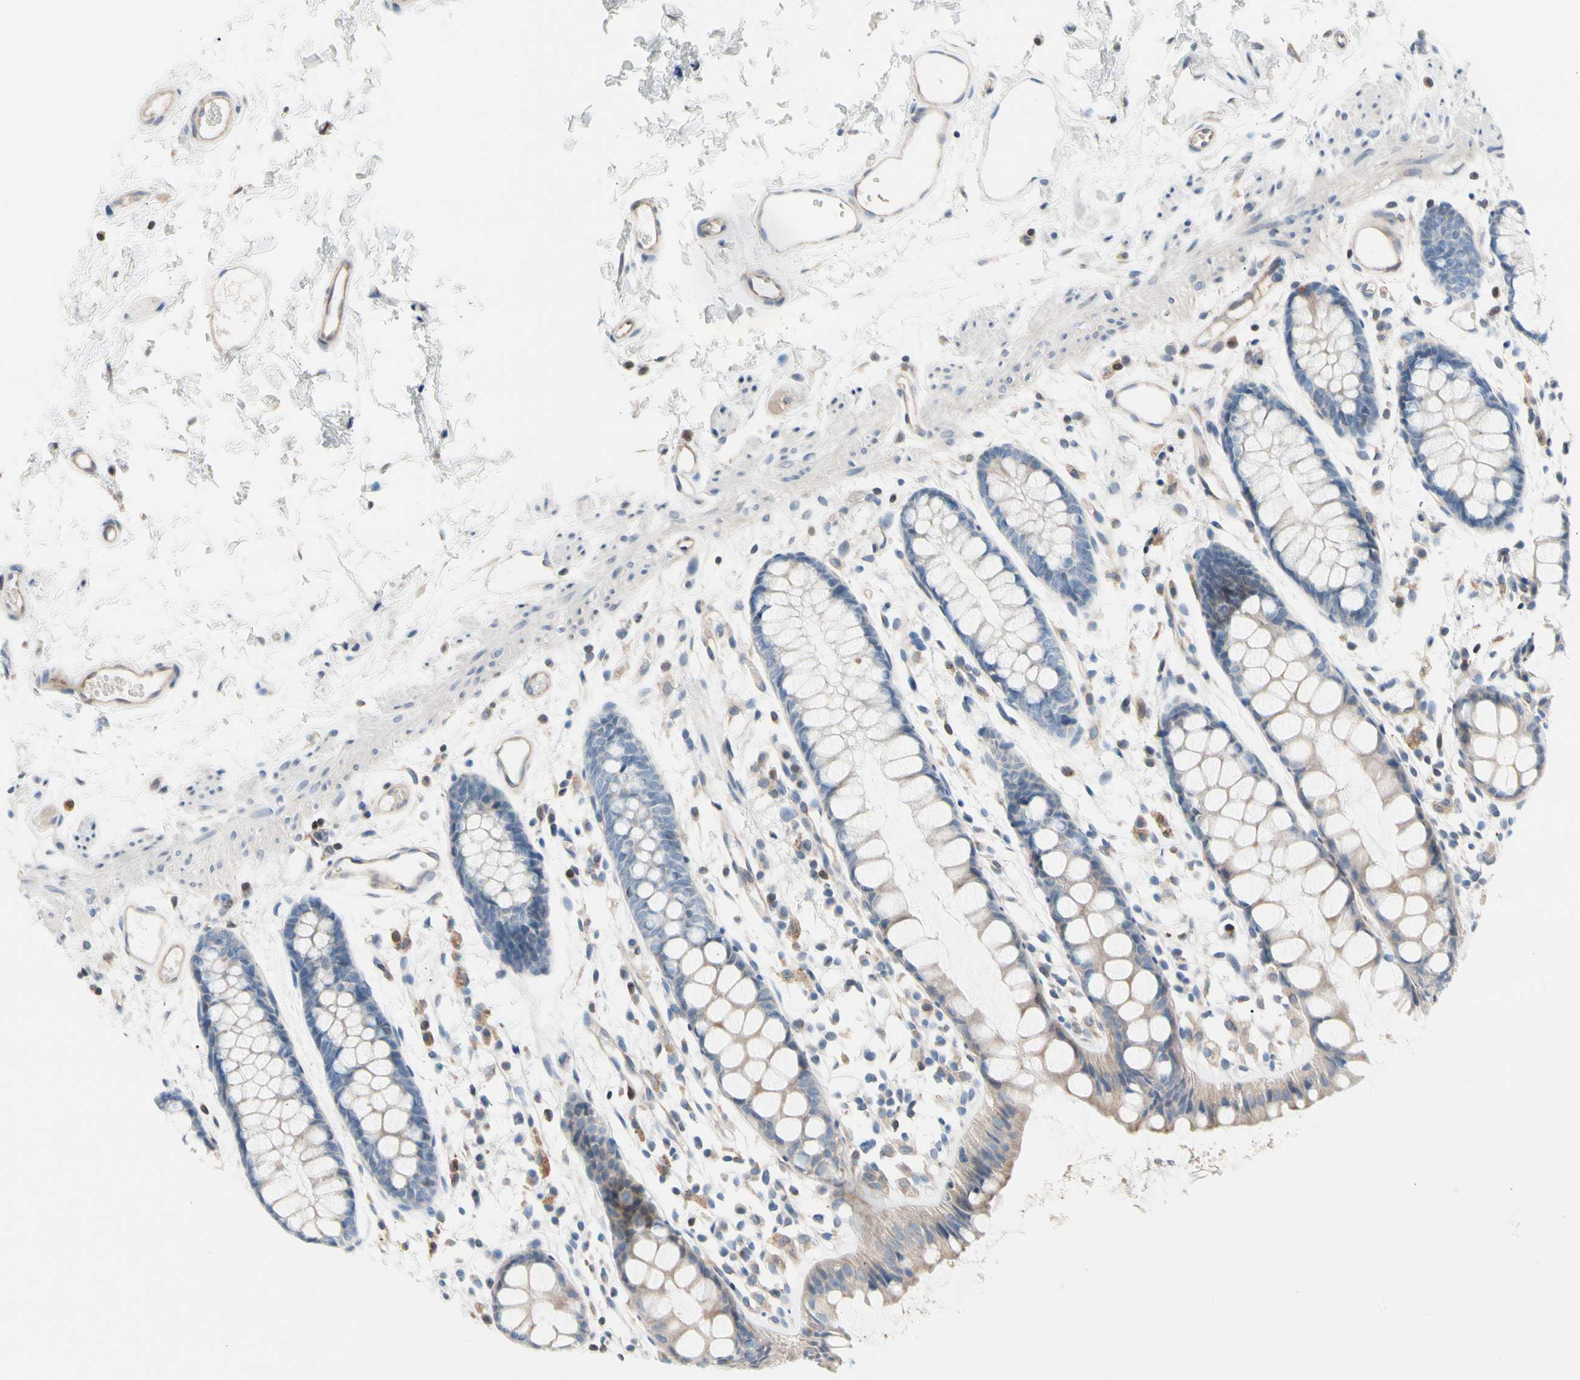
{"staining": {"intensity": "weak", "quantity": "25%-75%", "location": "cytoplasmic/membranous"}, "tissue": "rectum", "cell_type": "Glandular cells", "image_type": "normal", "snomed": [{"axis": "morphology", "description": "Normal tissue, NOS"}, {"axis": "topography", "description": "Rectum"}], "caption": "Immunohistochemistry (IHC) (DAB) staining of benign human rectum exhibits weak cytoplasmic/membranous protein positivity in approximately 25%-75% of glandular cells. Nuclei are stained in blue.", "gene": "MAP3K3", "patient": {"sex": "female", "age": 66}}